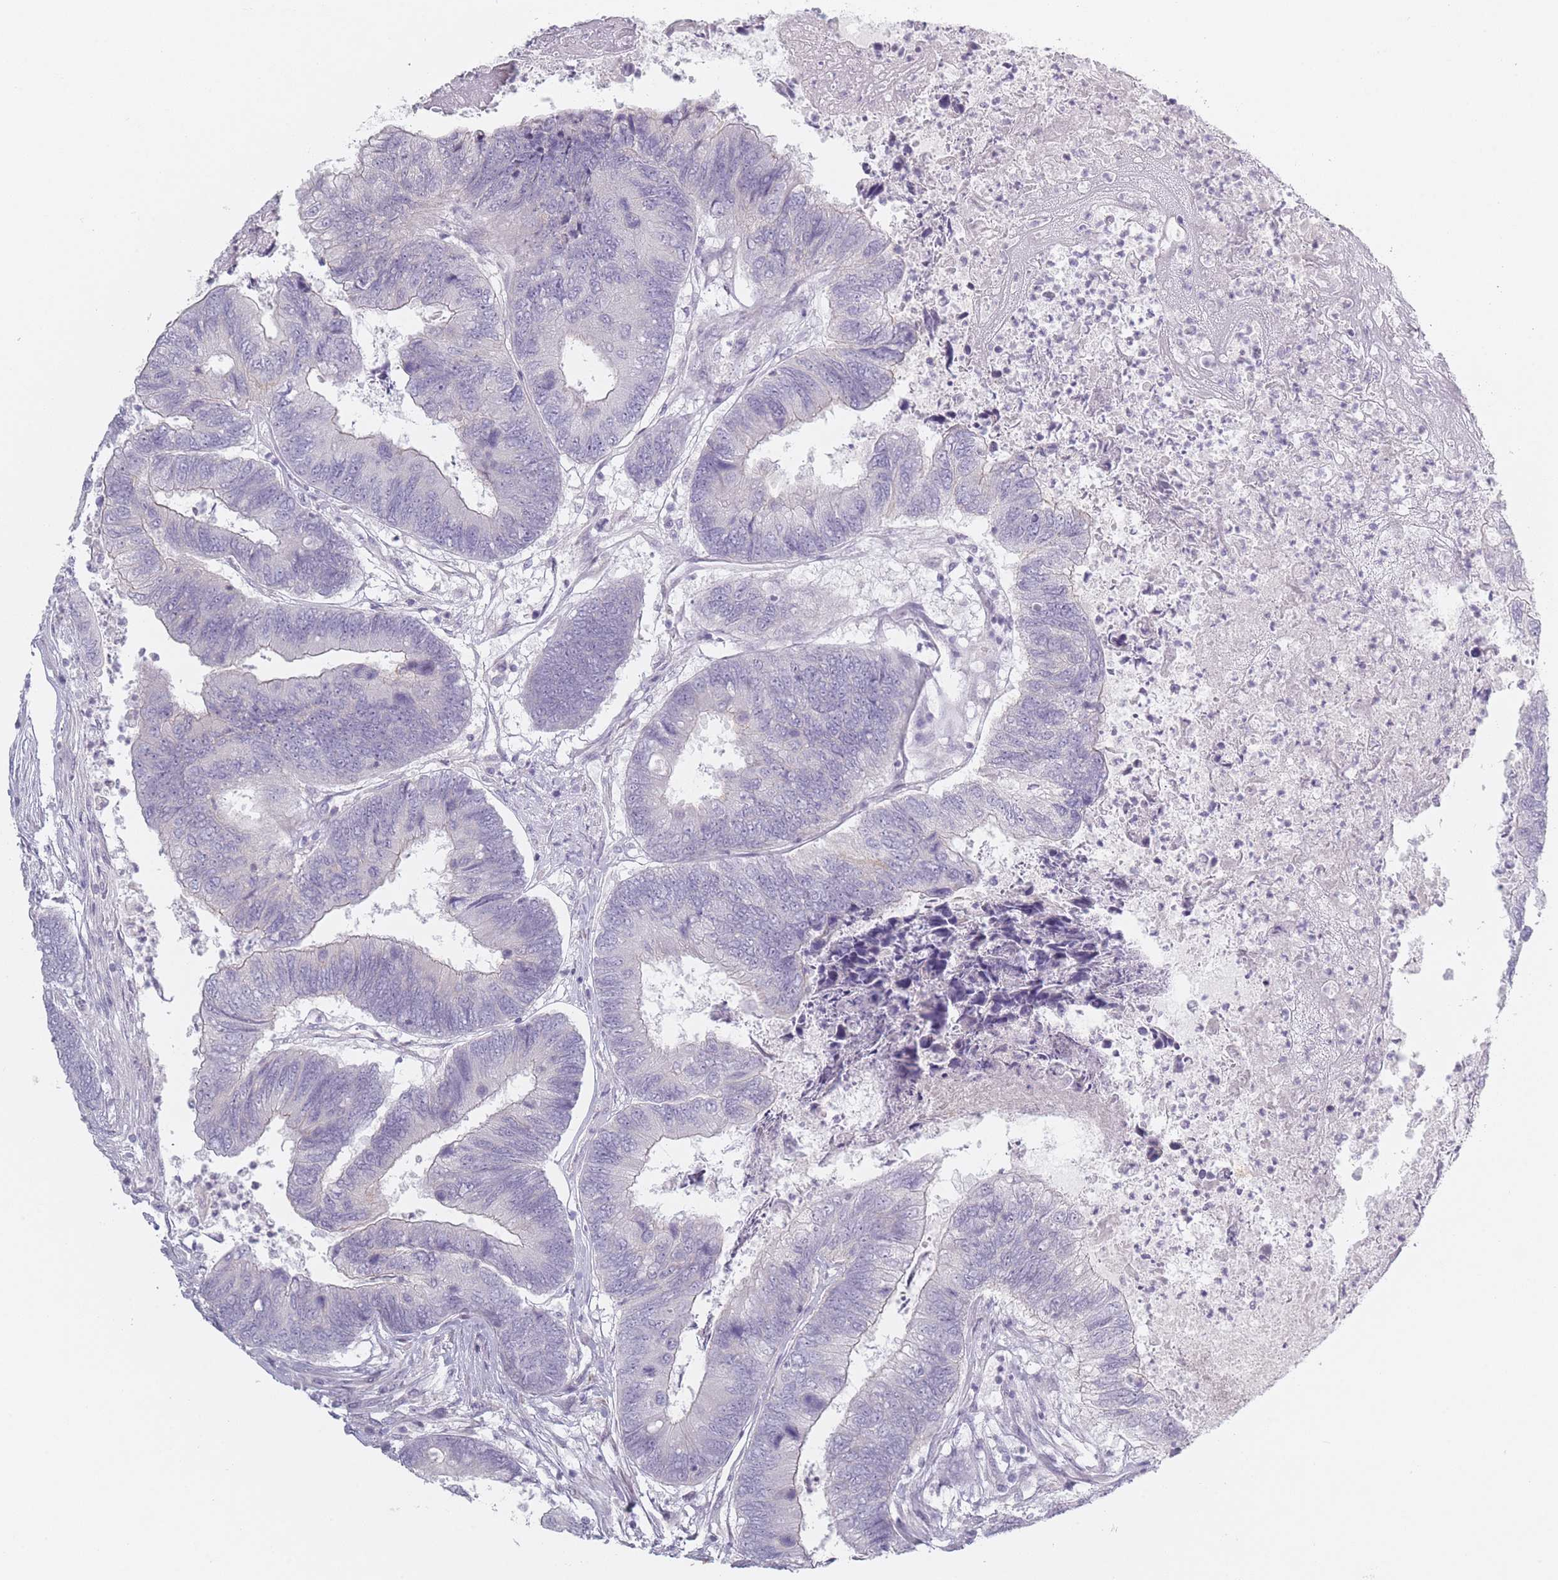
{"staining": {"intensity": "negative", "quantity": "none", "location": "none"}, "tissue": "colorectal cancer", "cell_type": "Tumor cells", "image_type": "cancer", "snomed": [{"axis": "morphology", "description": "Adenocarcinoma, NOS"}, {"axis": "topography", "description": "Colon"}], "caption": "Tumor cells show no significant protein expression in colorectal adenocarcinoma.", "gene": "RASL10B", "patient": {"sex": "female", "age": 67}}